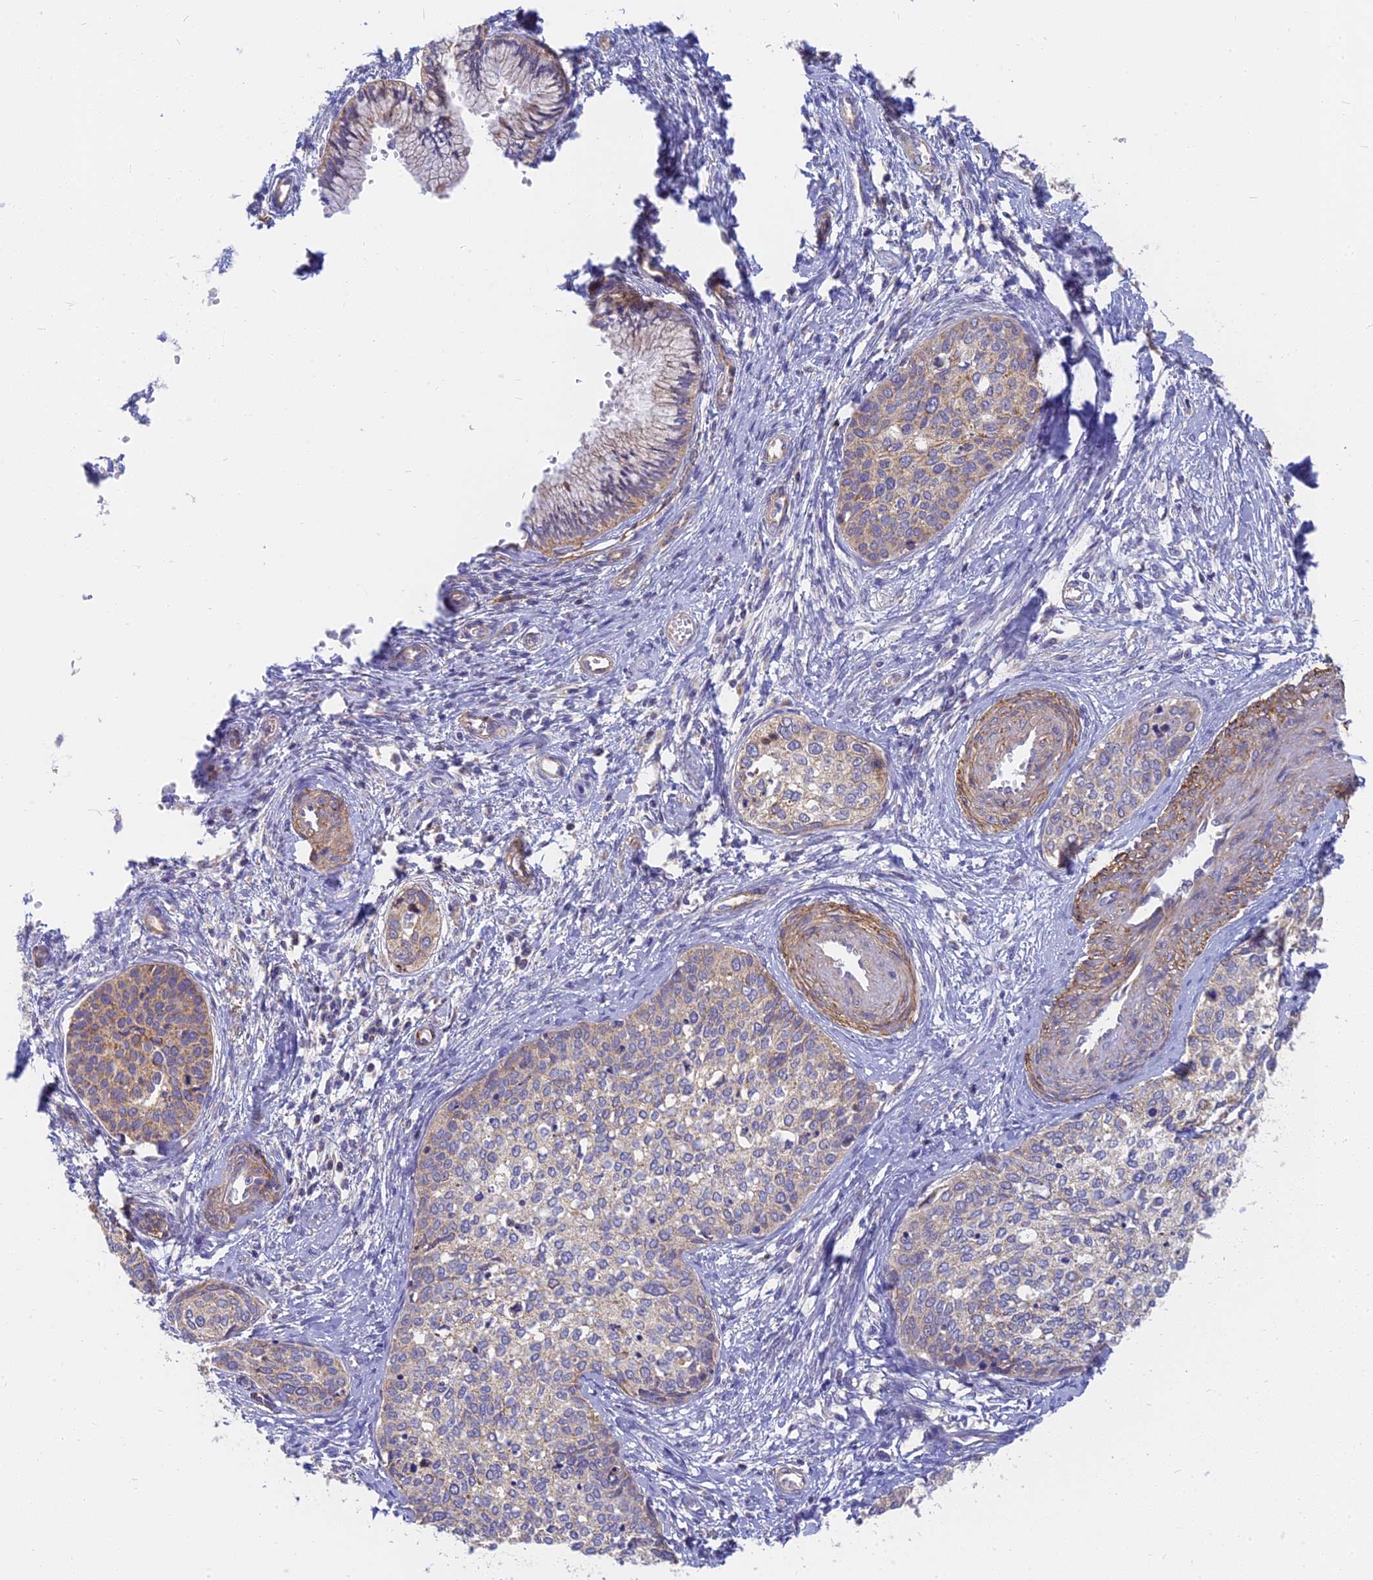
{"staining": {"intensity": "weak", "quantity": "25%-75%", "location": "cytoplasmic/membranous"}, "tissue": "cervical cancer", "cell_type": "Tumor cells", "image_type": "cancer", "snomed": [{"axis": "morphology", "description": "Squamous cell carcinoma, NOS"}, {"axis": "topography", "description": "Cervix"}], "caption": "Protein analysis of cervical cancer tissue shows weak cytoplasmic/membranous expression in about 25%-75% of tumor cells.", "gene": "MRPL15", "patient": {"sex": "female", "age": 37}}